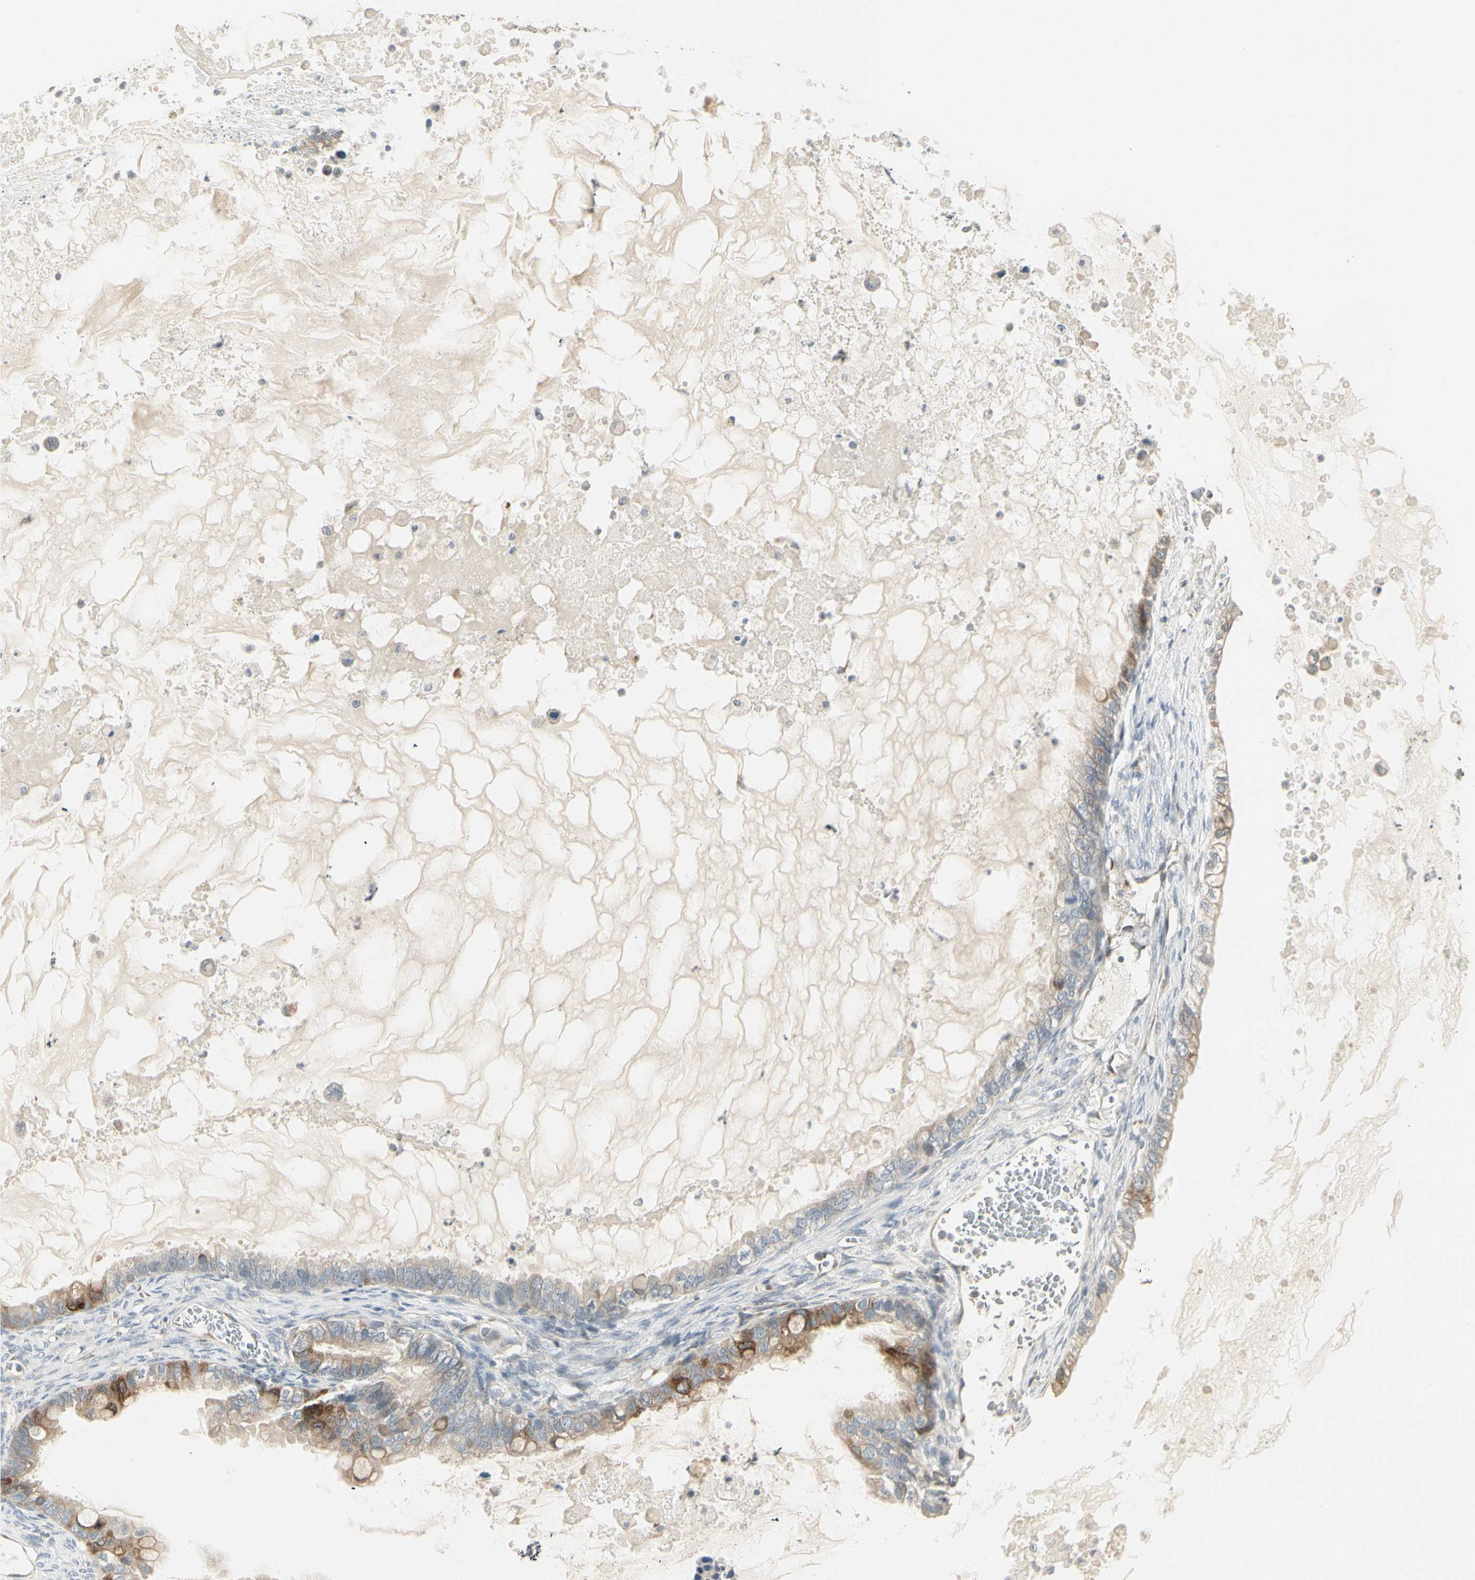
{"staining": {"intensity": "moderate", "quantity": "25%-75%", "location": "cytoplasmic/membranous"}, "tissue": "ovarian cancer", "cell_type": "Tumor cells", "image_type": "cancer", "snomed": [{"axis": "morphology", "description": "Cystadenocarcinoma, mucinous, NOS"}, {"axis": "topography", "description": "Ovary"}], "caption": "Human mucinous cystadenocarcinoma (ovarian) stained with a brown dye displays moderate cytoplasmic/membranous positive staining in approximately 25%-75% of tumor cells.", "gene": "ZFP36", "patient": {"sex": "female", "age": 80}}